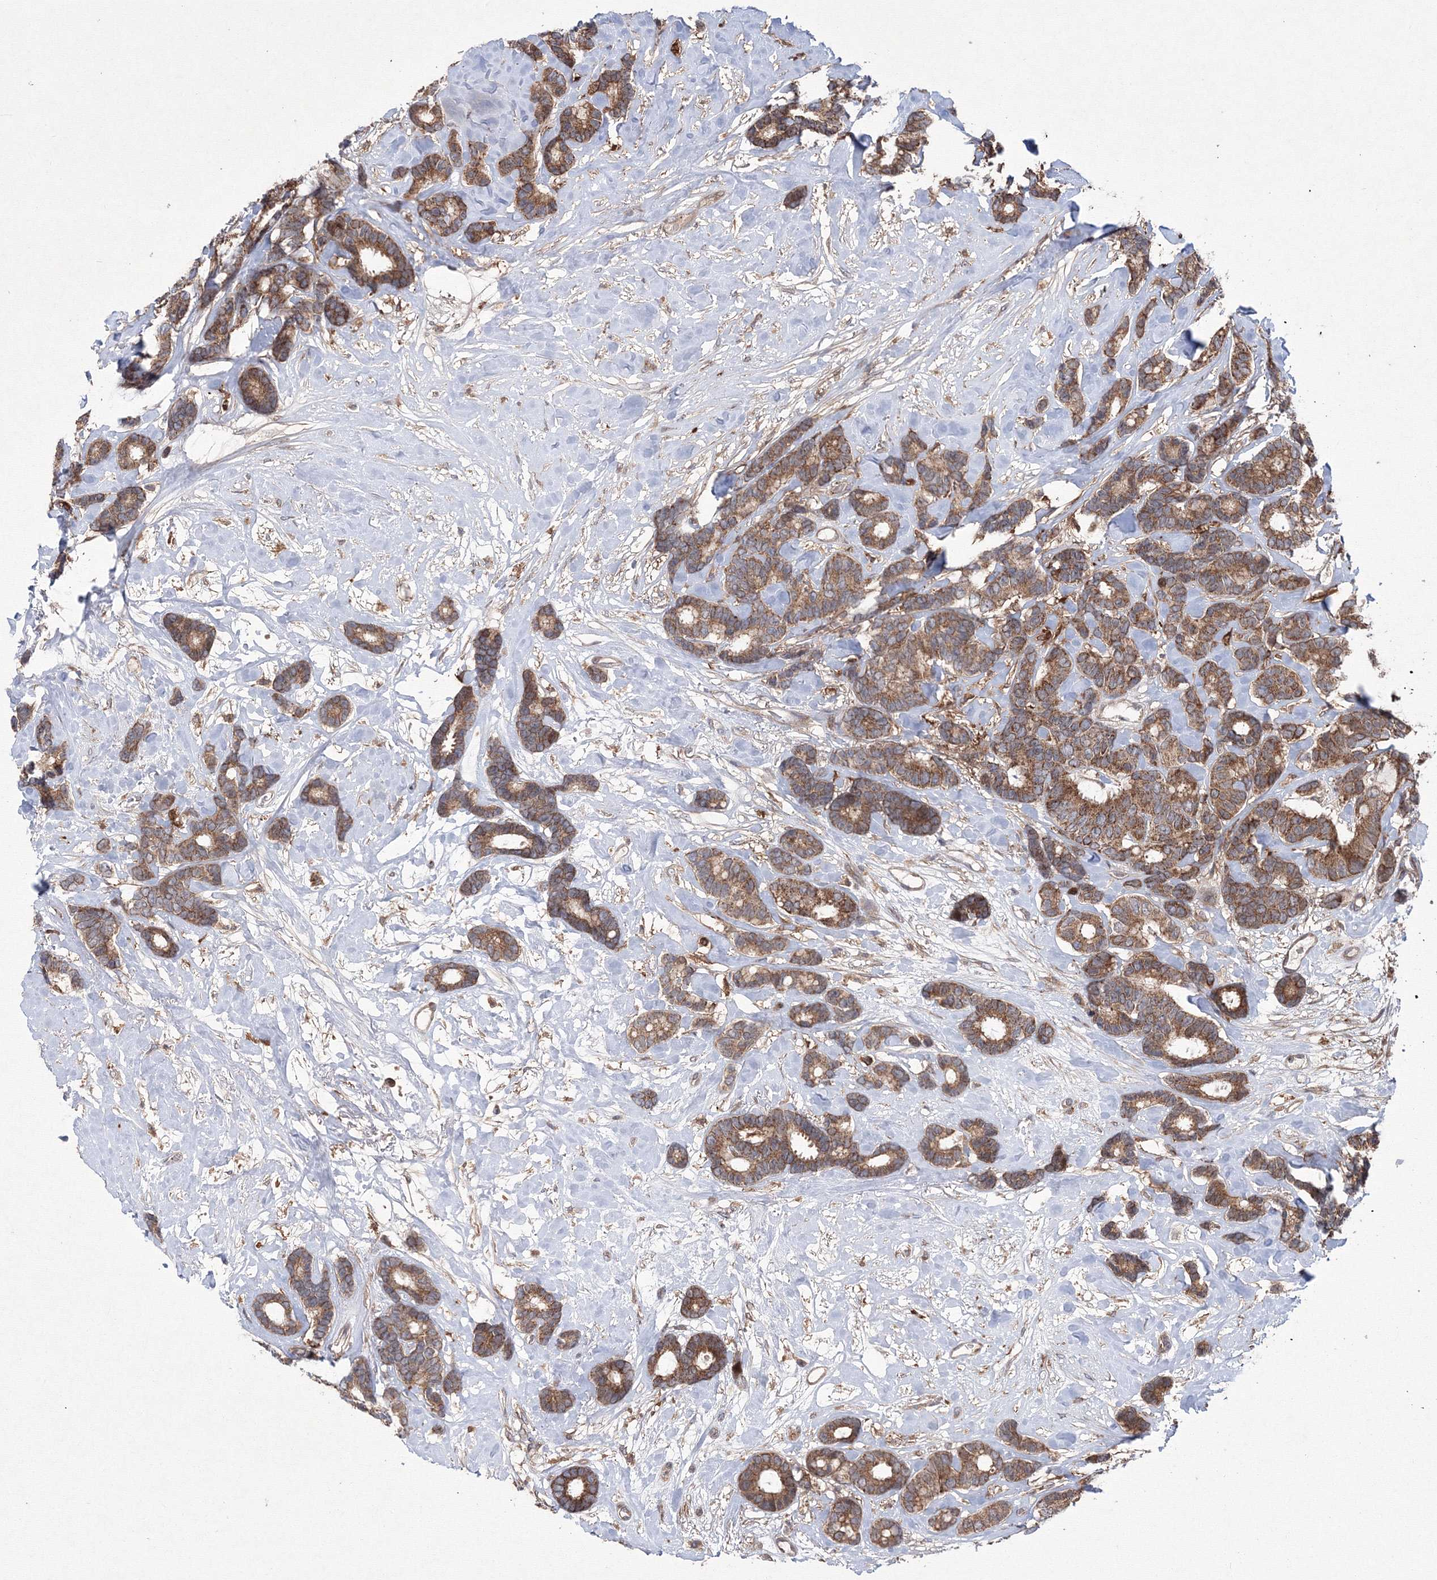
{"staining": {"intensity": "moderate", "quantity": ">75%", "location": "cytoplasmic/membranous"}, "tissue": "breast cancer", "cell_type": "Tumor cells", "image_type": "cancer", "snomed": [{"axis": "morphology", "description": "Duct carcinoma"}, {"axis": "topography", "description": "Breast"}], "caption": "Protein analysis of breast cancer (intraductal carcinoma) tissue demonstrates moderate cytoplasmic/membranous expression in approximately >75% of tumor cells. (DAB (3,3'-diaminobenzidine) IHC with brightfield microscopy, high magnification).", "gene": "RANBP3L", "patient": {"sex": "female", "age": 87}}